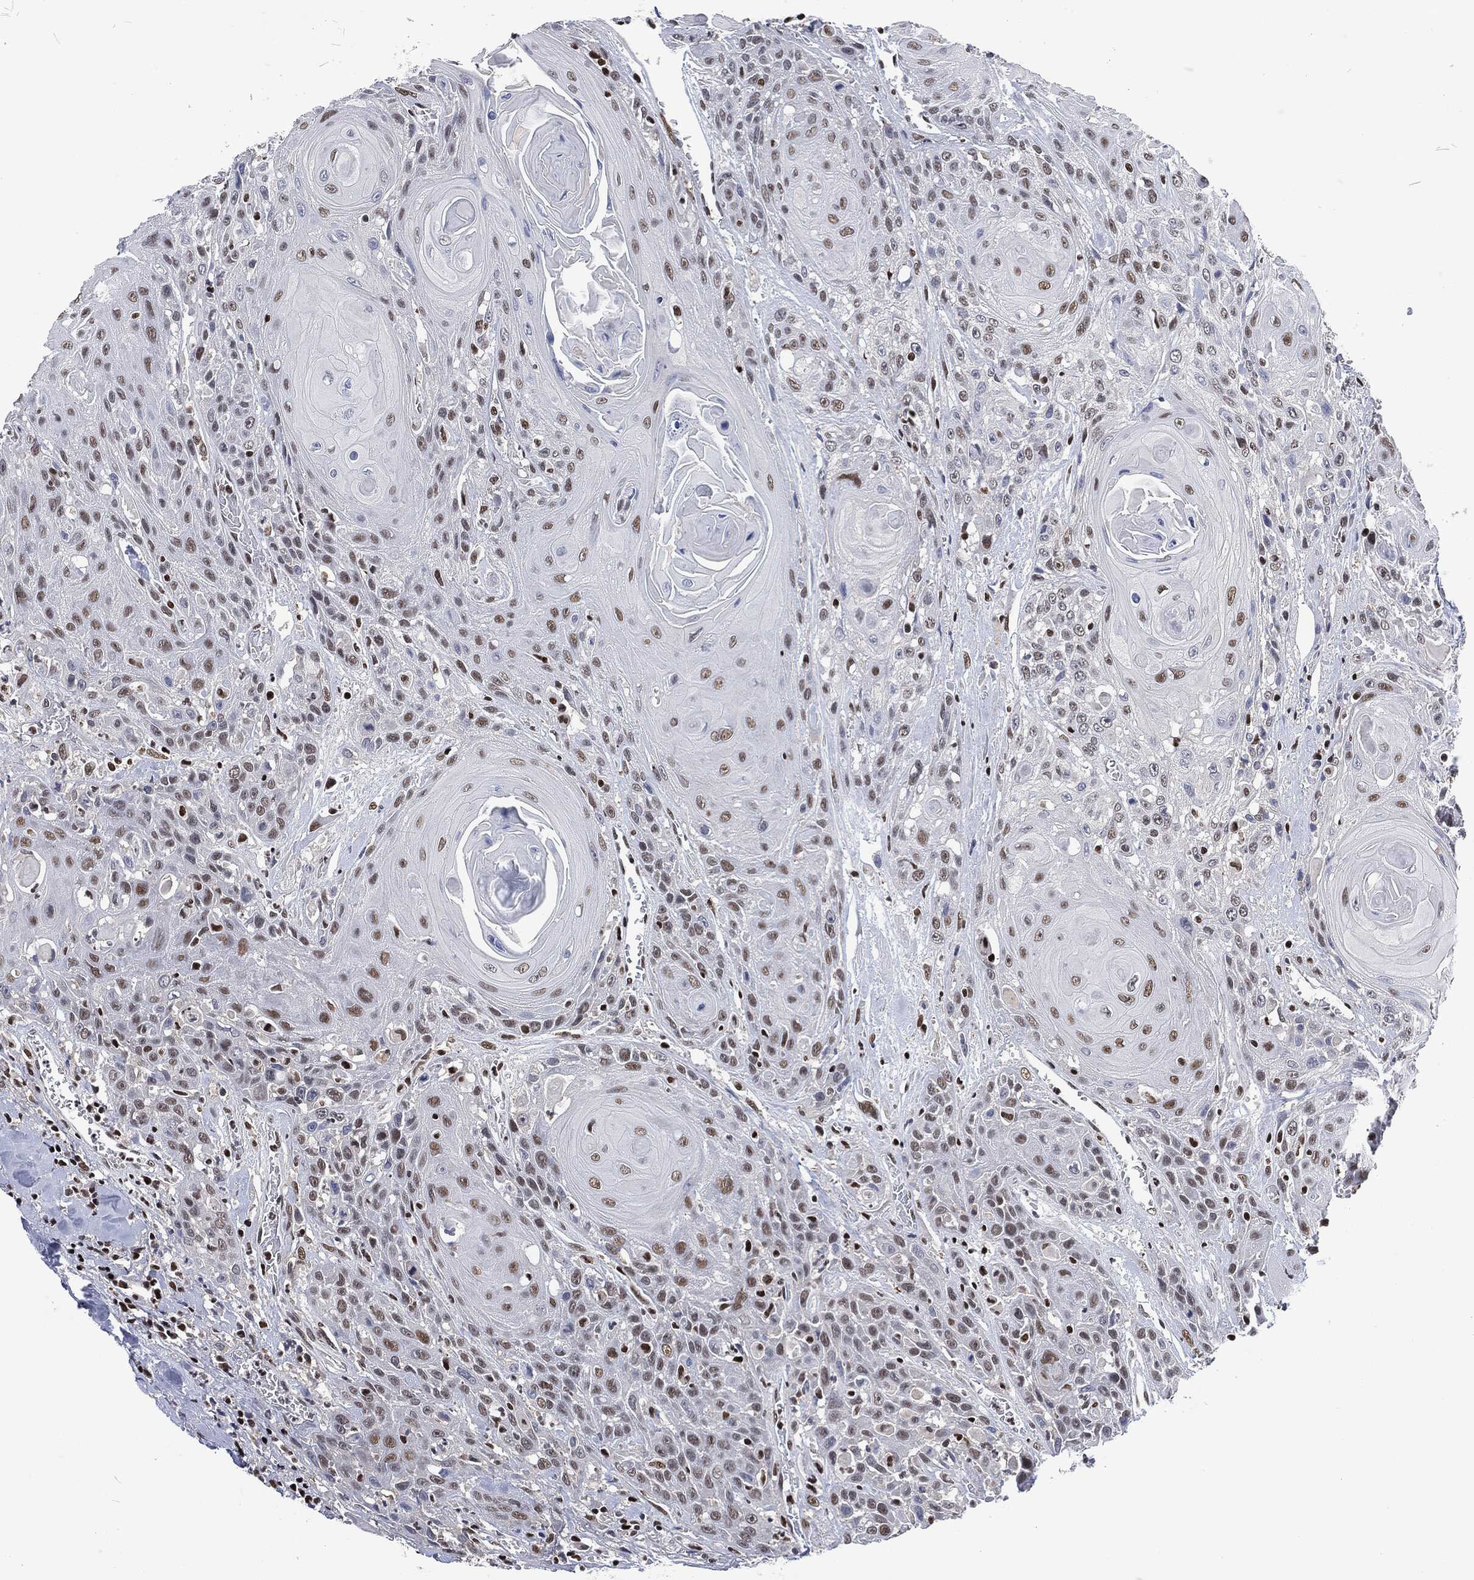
{"staining": {"intensity": "moderate", "quantity": "25%-75%", "location": "nuclear"}, "tissue": "head and neck cancer", "cell_type": "Tumor cells", "image_type": "cancer", "snomed": [{"axis": "morphology", "description": "Squamous cell carcinoma, NOS"}, {"axis": "topography", "description": "Head-Neck"}], "caption": "Human head and neck cancer stained with a protein marker displays moderate staining in tumor cells.", "gene": "DCPS", "patient": {"sex": "female", "age": 59}}